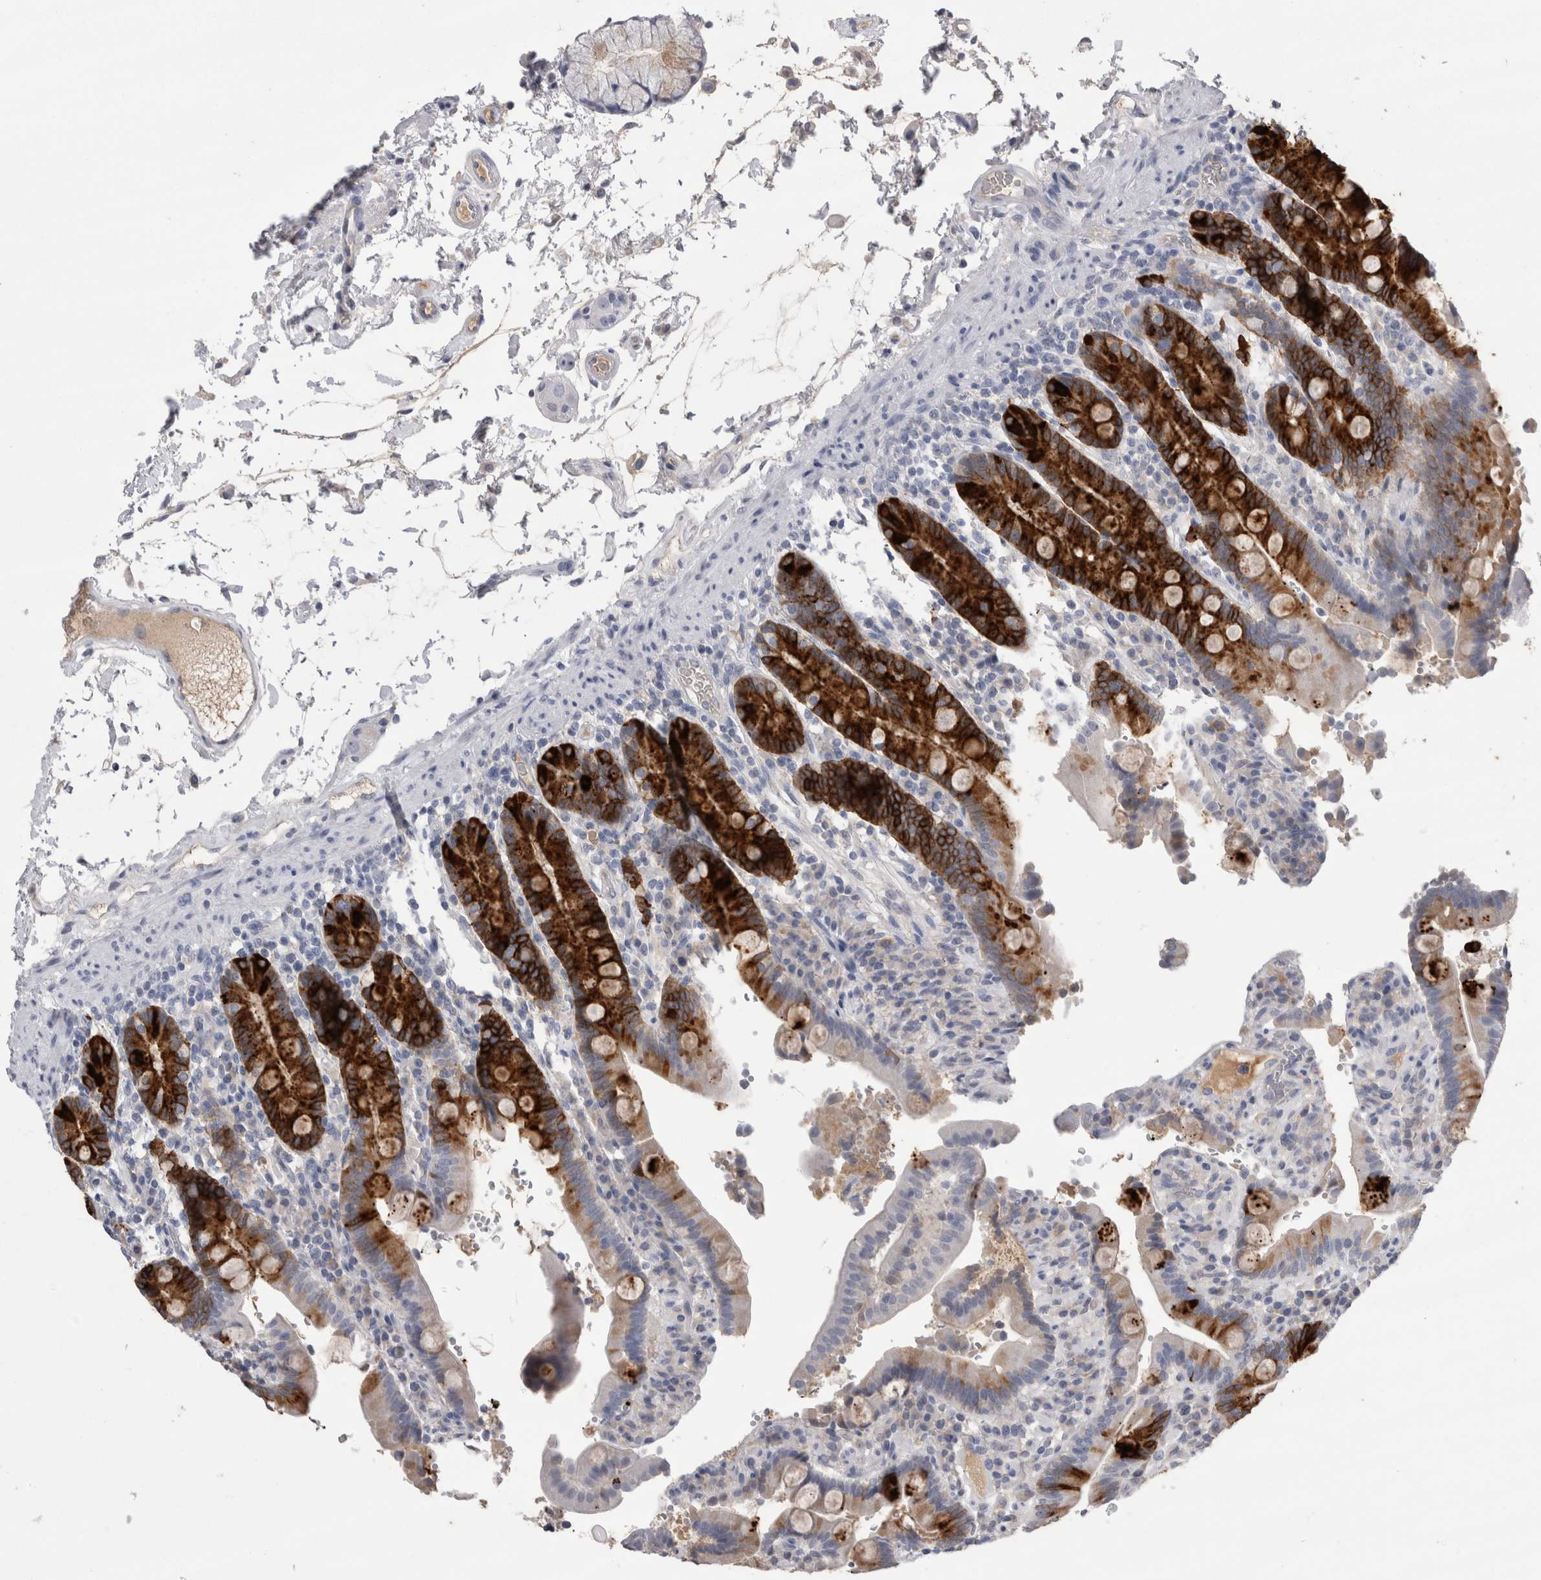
{"staining": {"intensity": "strong", "quantity": "25%-75%", "location": "cytoplasmic/membranous"}, "tissue": "duodenum", "cell_type": "Glandular cells", "image_type": "normal", "snomed": [{"axis": "morphology", "description": "Normal tissue, NOS"}, {"axis": "topography", "description": "Small intestine, NOS"}], "caption": "An image of human duodenum stained for a protein displays strong cytoplasmic/membranous brown staining in glandular cells.", "gene": "REG1A", "patient": {"sex": "female", "age": 71}}